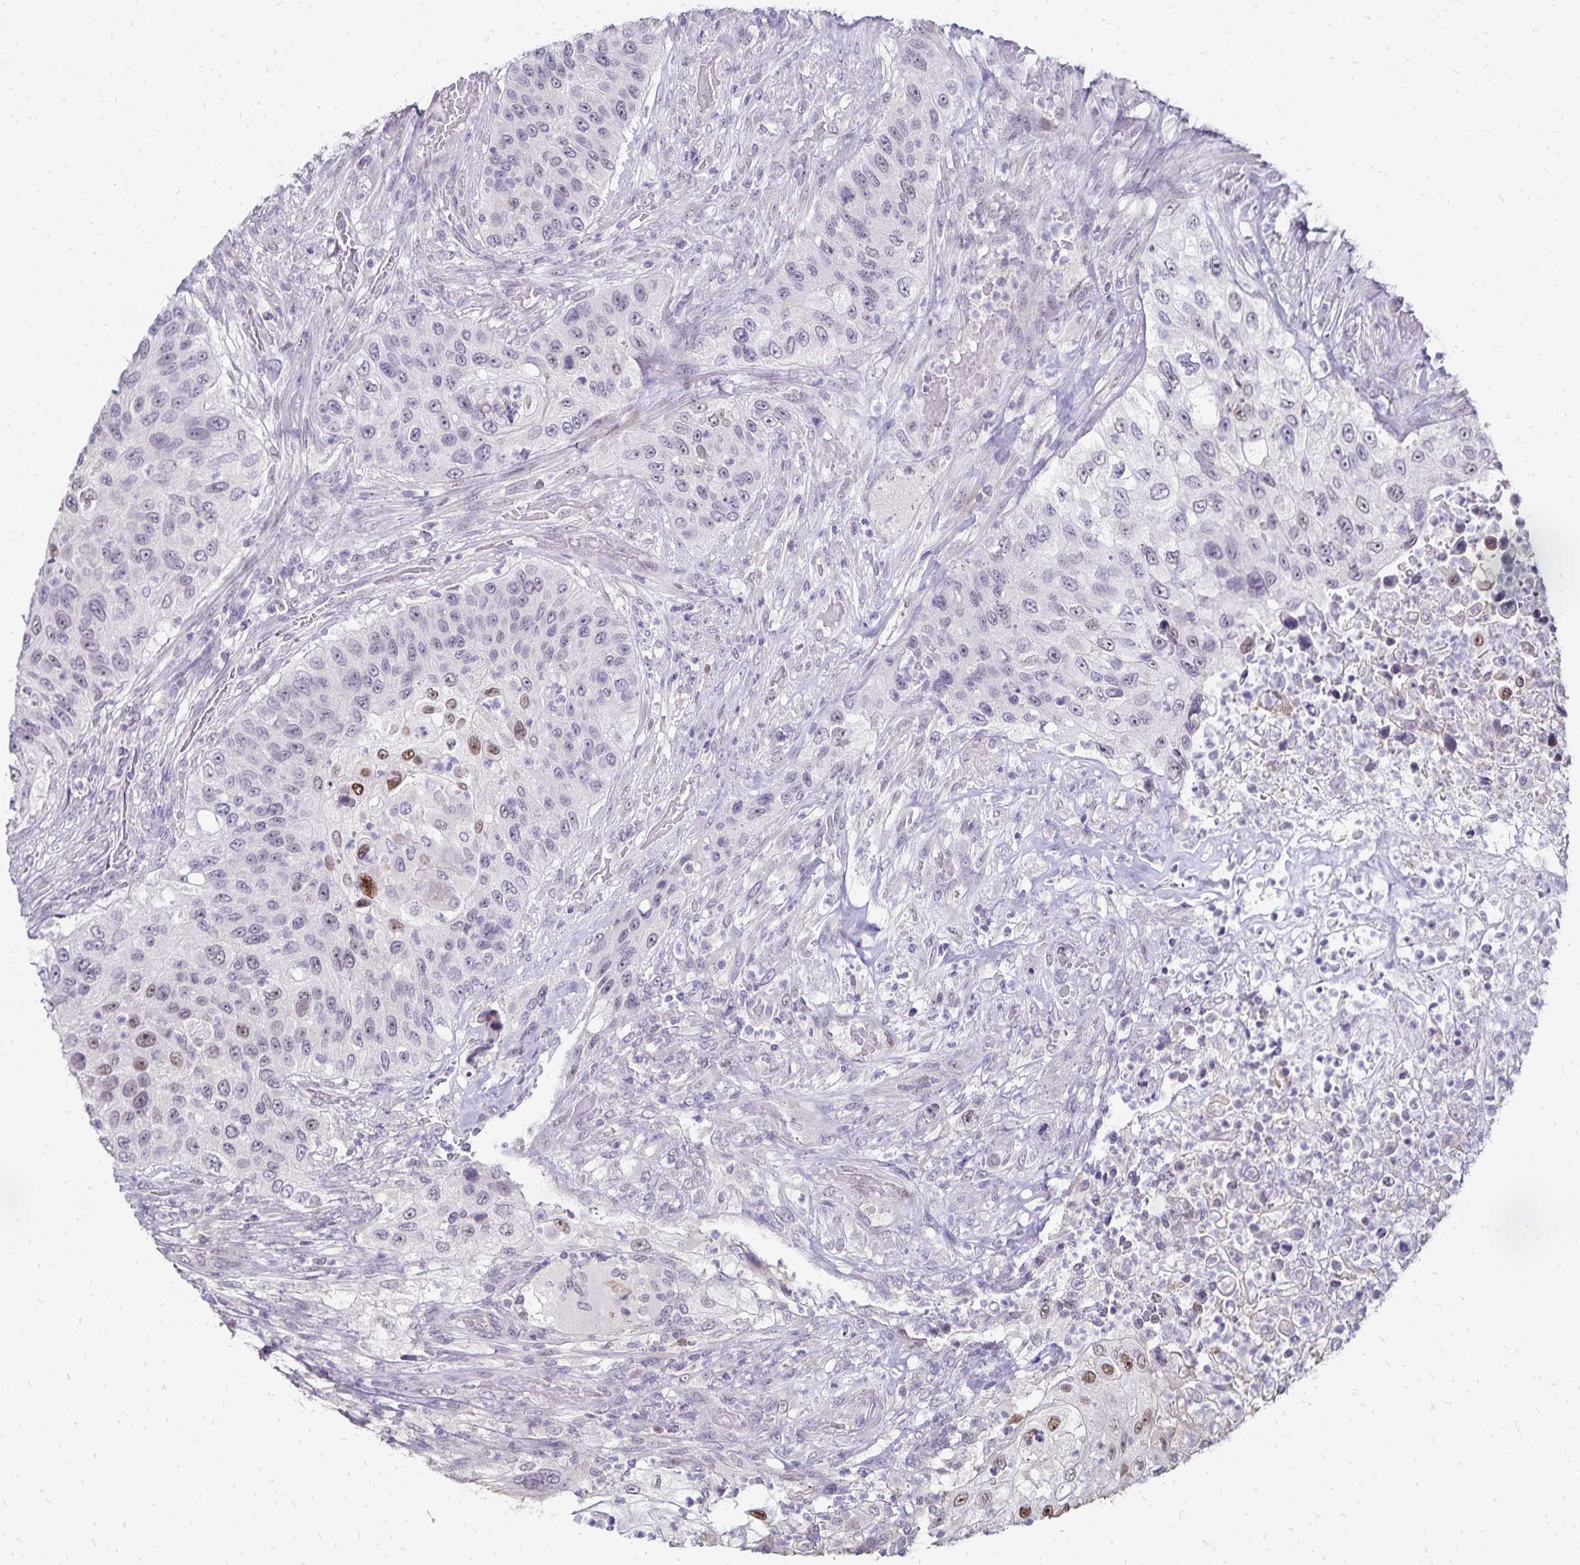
{"staining": {"intensity": "moderate", "quantity": "<25%", "location": "nuclear"}, "tissue": "urothelial cancer", "cell_type": "Tumor cells", "image_type": "cancer", "snomed": [{"axis": "morphology", "description": "Urothelial carcinoma, High grade"}, {"axis": "topography", "description": "Urinary bladder"}], "caption": "Protein staining demonstrates moderate nuclear staining in approximately <25% of tumor cells in high-grade urothelial carcinoma.", "gene": "POLB", "patient": {"sex": "female", "age": 60}}